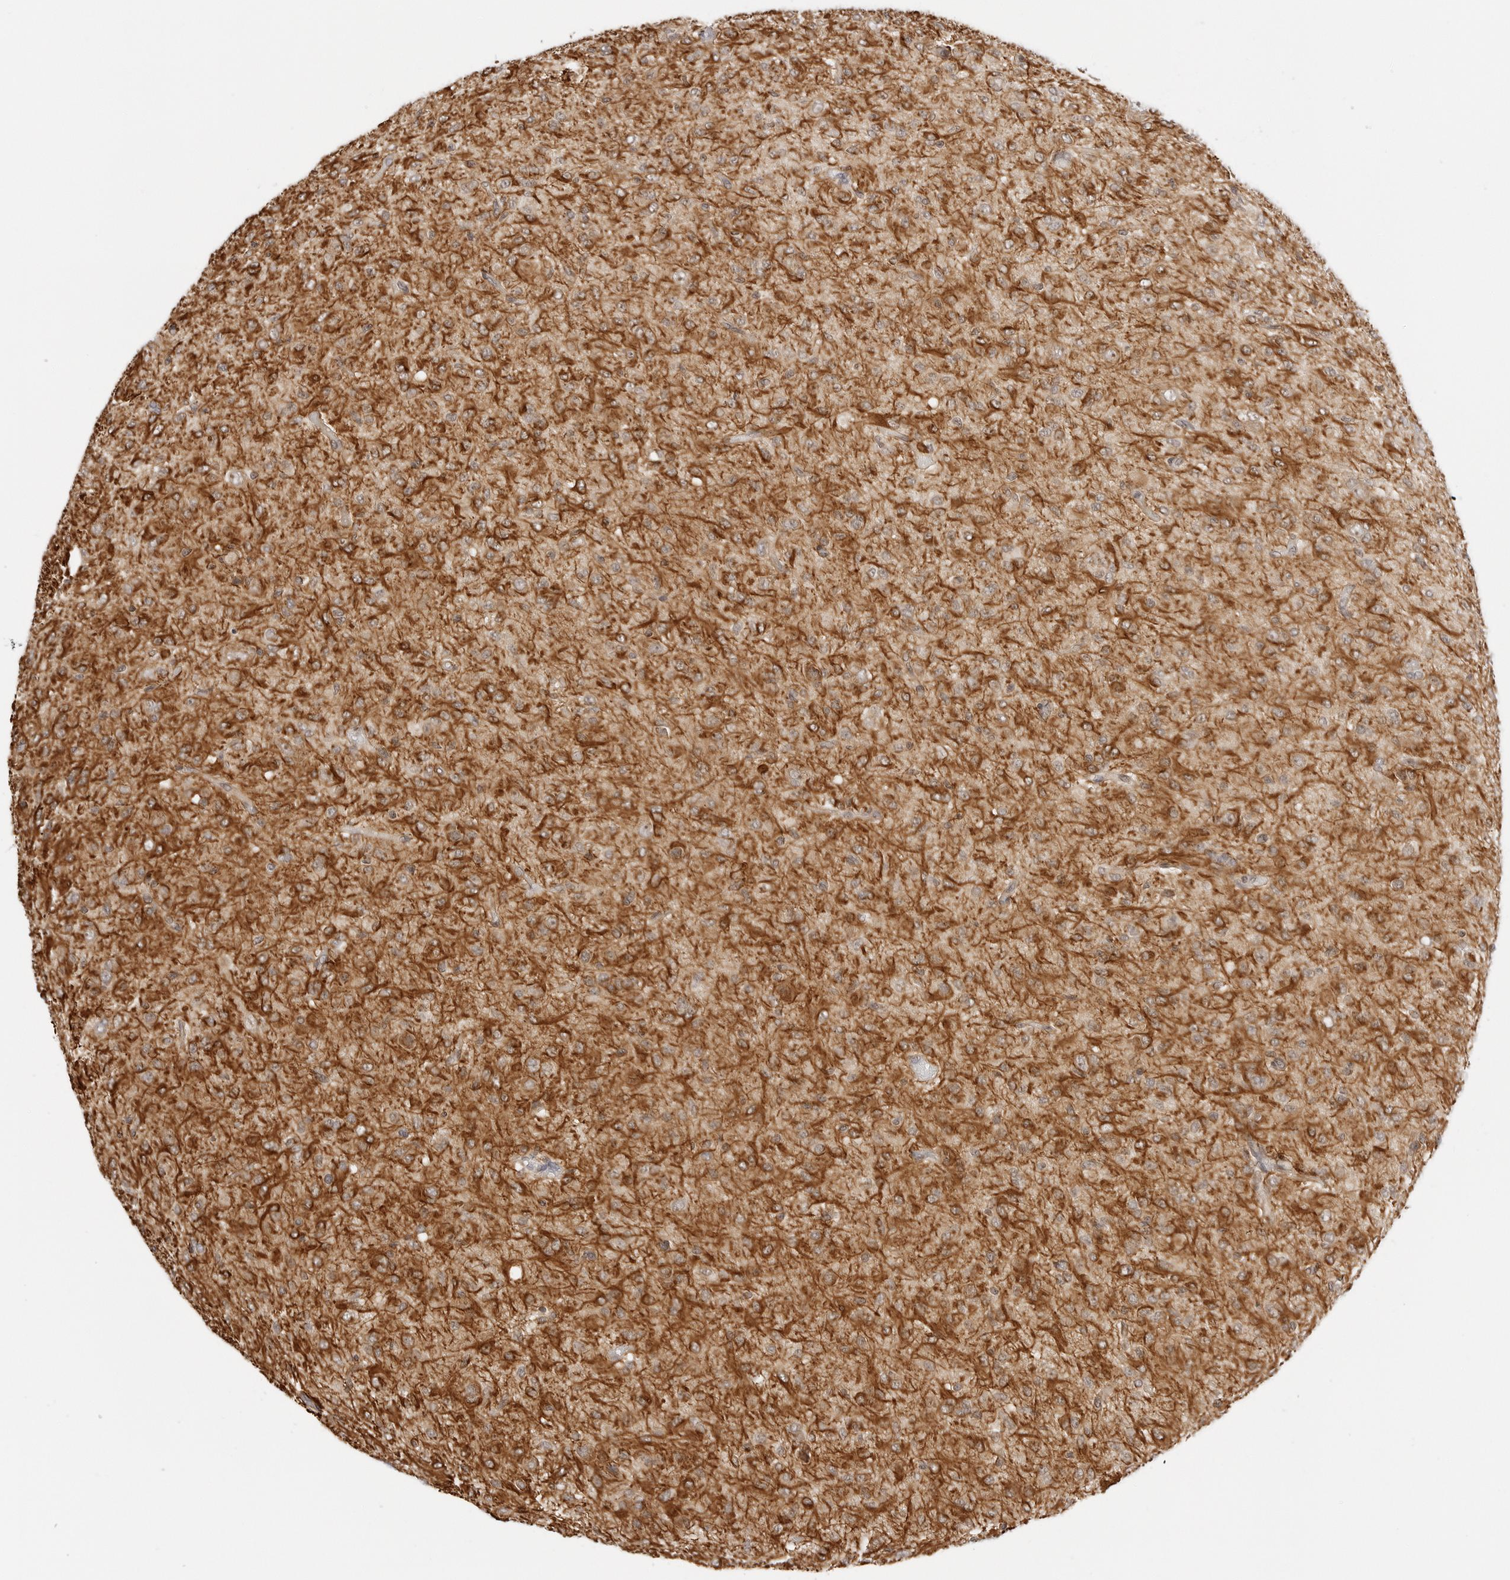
{"staining": {"intensity": "moderate", "quantity": ">75%", "location": "cytoplasmic/membranous"}, "tissue": "glioma", "cell_type": "Tumor cells", "image_type": "cancer", "snomed": [{"axis": "morphology", "description": "Glioma, malignant, High grade"}, {"axis": "topography", "description": "Brain"}], "caption": "Human glioma stained for a protein (brown) reveals moderate cytoplasmic/membranous positive staining in about >75% of tumor cells.", "gene": "GORAB", "patient": {"sex": "female", "age": 59}}